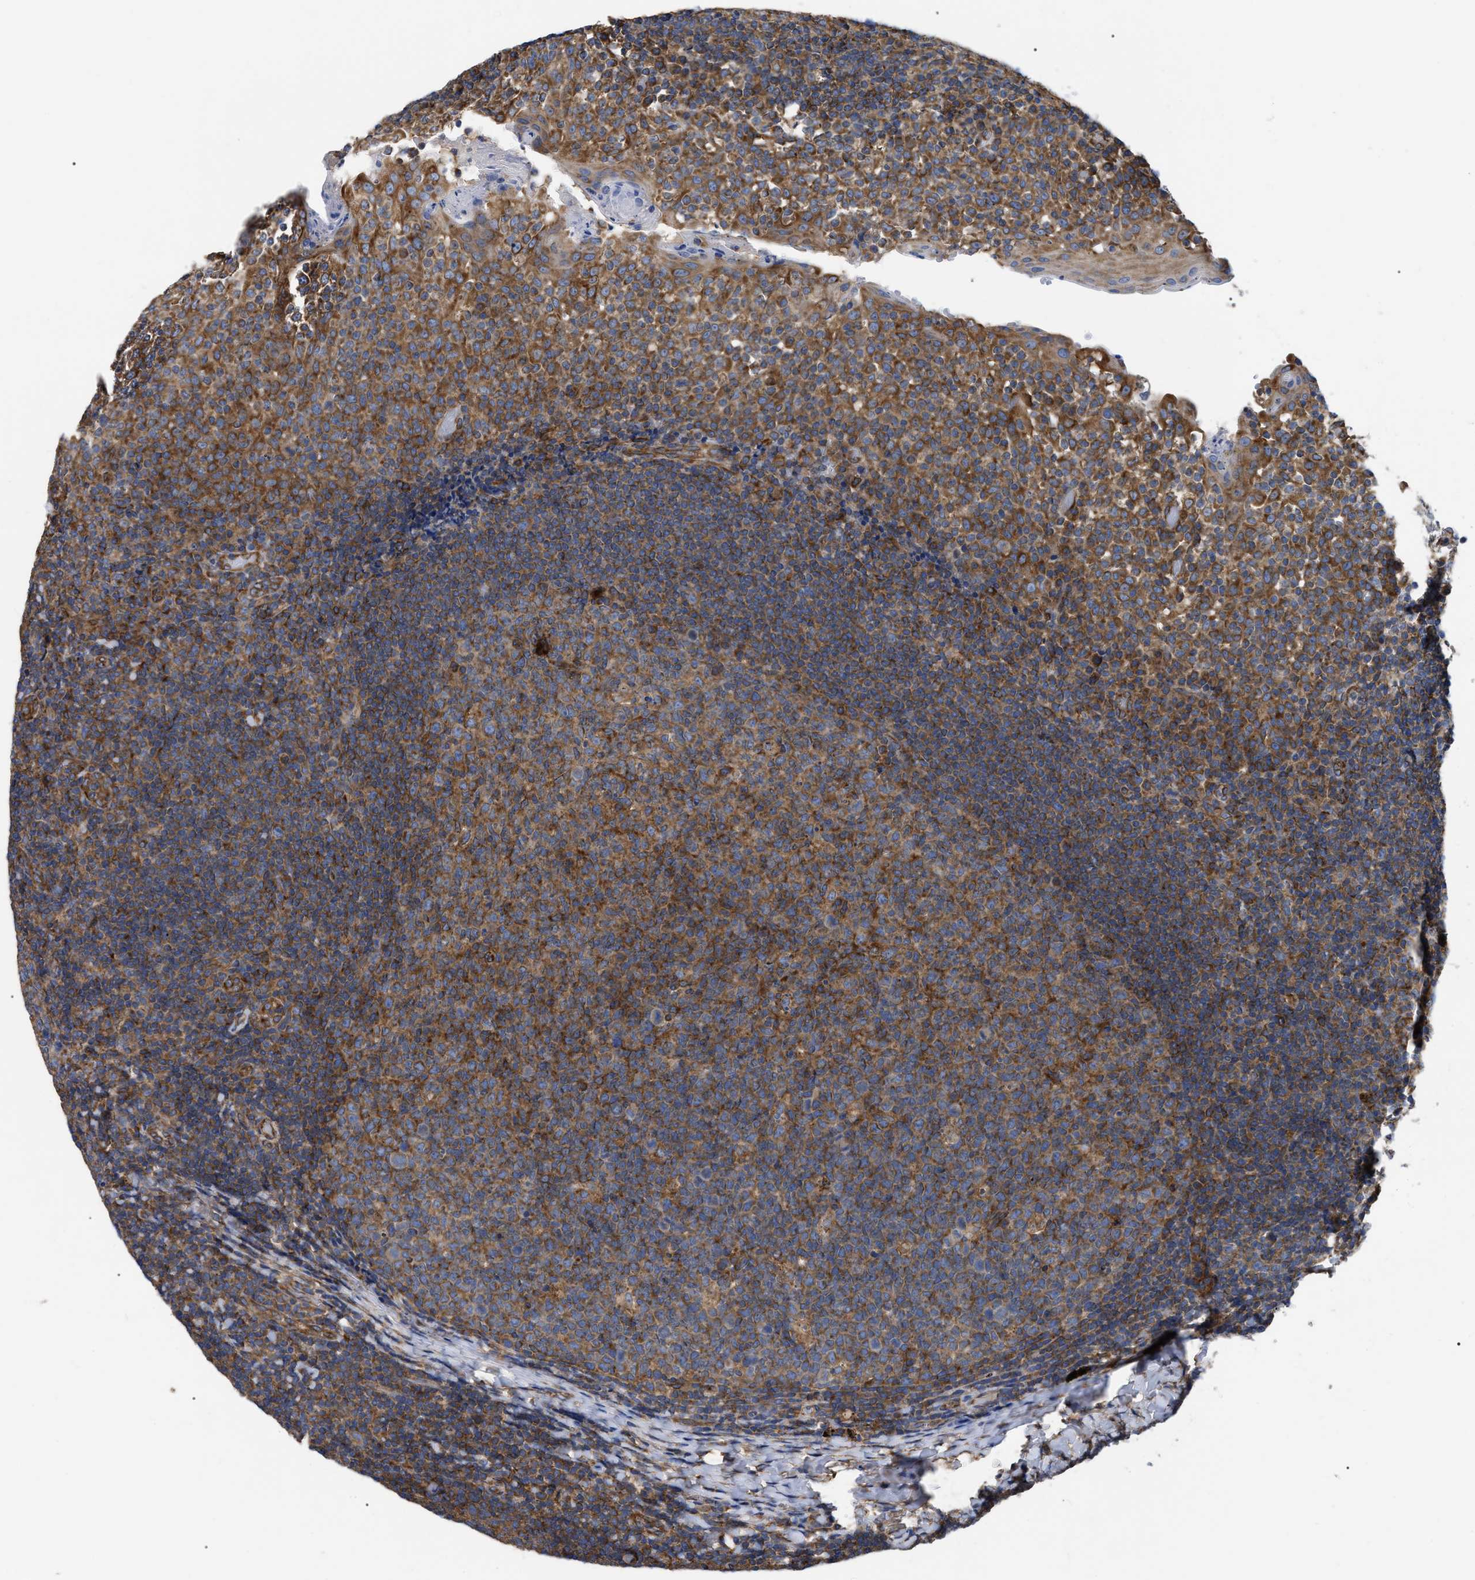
{"staining": {"intensity": "moderate", "quantity": ">75%", "location": "cytoplasmic/membranous"}, "tissue": "tonsil", "cell_type": "Germinal center cells", "image_type": "normal", "snomed": [{"axis": "morphology", "description": "Normal tissue, NOS"}, {"axis": "topography", "description": "Tonsil"}], "caption": "A brown stain labels moderate cytoplasmic/membranous expression of a protein in germinal center cells of unremarkable human tonsil. The protein is shown in brown color, while the nuclei are stained blue.", "gene": "FAM120A", "patient": {"sex": "female", "age": 19}}